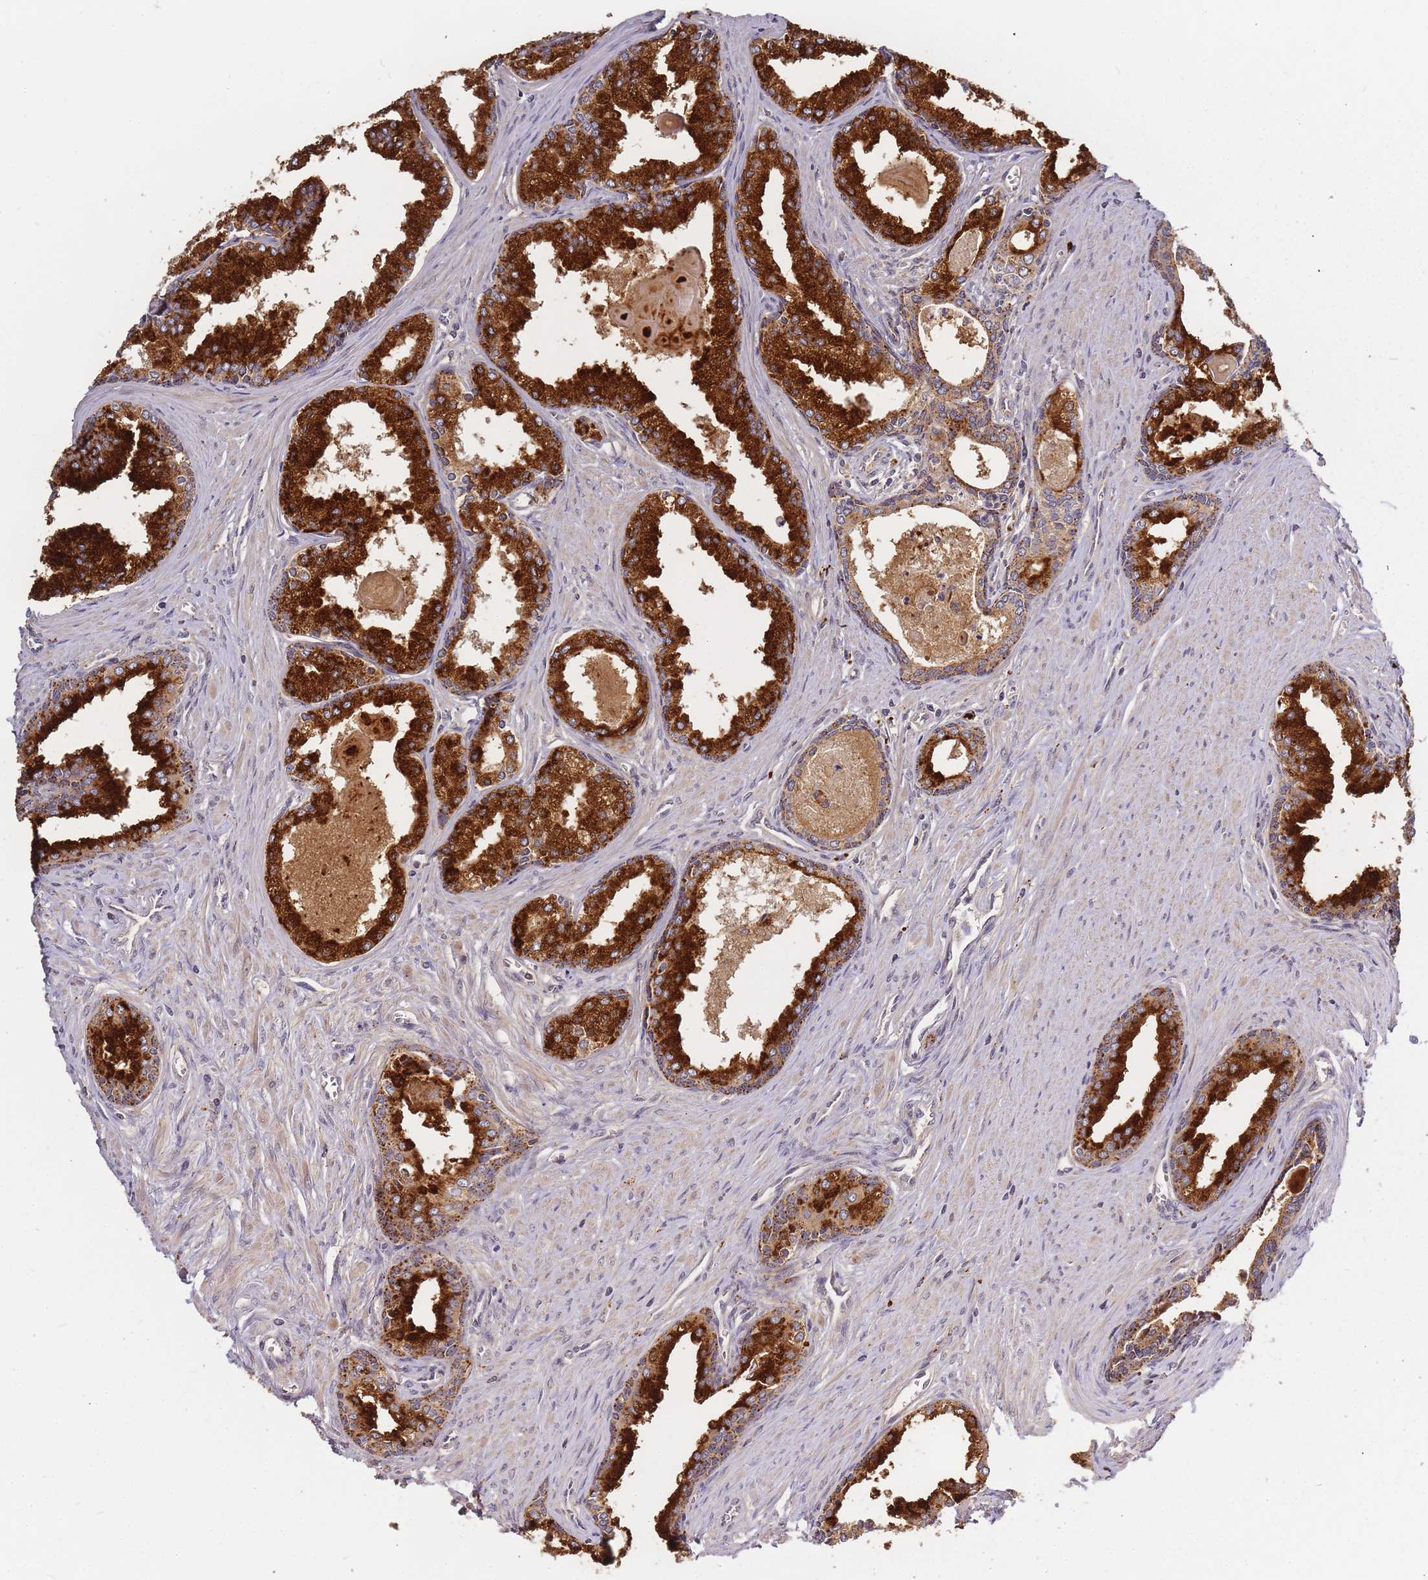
{"staining": {"intensity": "strong", "quantity": ">75%", "location": "cytoplasmic/membranous"}, "tissue": "prostate cancer", "cell_type": "Tumor cells", "image_type": "cancer", "snomed": [{"axis": "morphology", "description": "Adenocarcinoma, High grade"}, {"axis": "topography", "description": "Prostate"}], "caption": "Immunohistochemical staining of human prostate cancer shows high levels of strong cytoplasmic/membranous expression in about >75% of tumor cells.", "gene": "ATG5", "patient": {"sex": "male", "age": 68}}